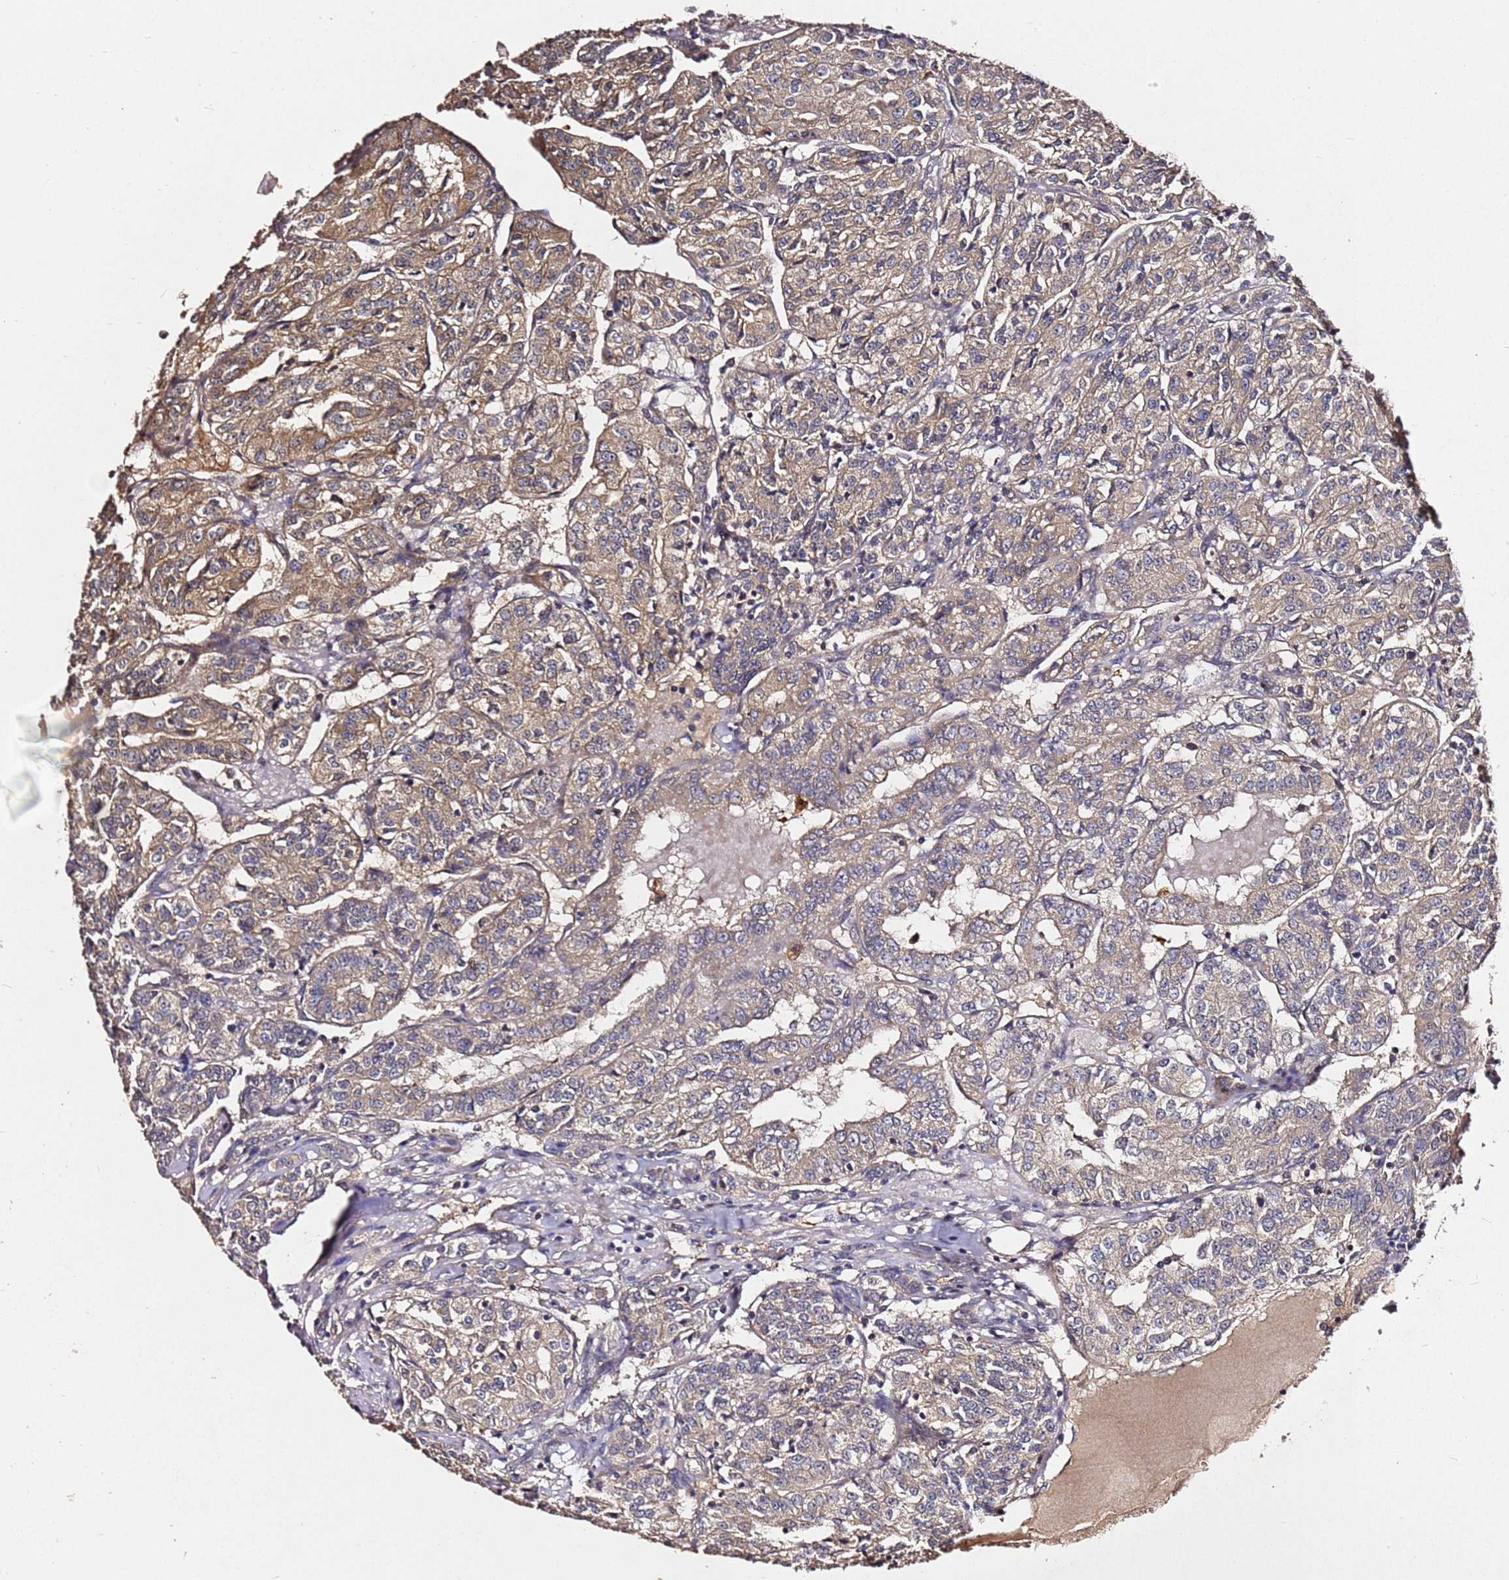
{"staining": {"intensity": "moderate", "quantity": "25%-75%", "location": "cytoplasmic/membranous"}, "tissue": "renal cancer", "cell_type": "Tumor cells", "image_type": "cancer", "snomed": [{"axis": "morphology", "description": "Adenocarcinoma, NOS"}, {"axis": "topography", "description": "Kidney"}], "caption": "Tumor cells exhibit medium levels of moderate cytoplasmic/membranous staining in about 25%-75% of cells in renal cancer. Nuclei are stained in blue.", "gene": "C6orf136", "patient": {"sex": "female", "age": 63}}